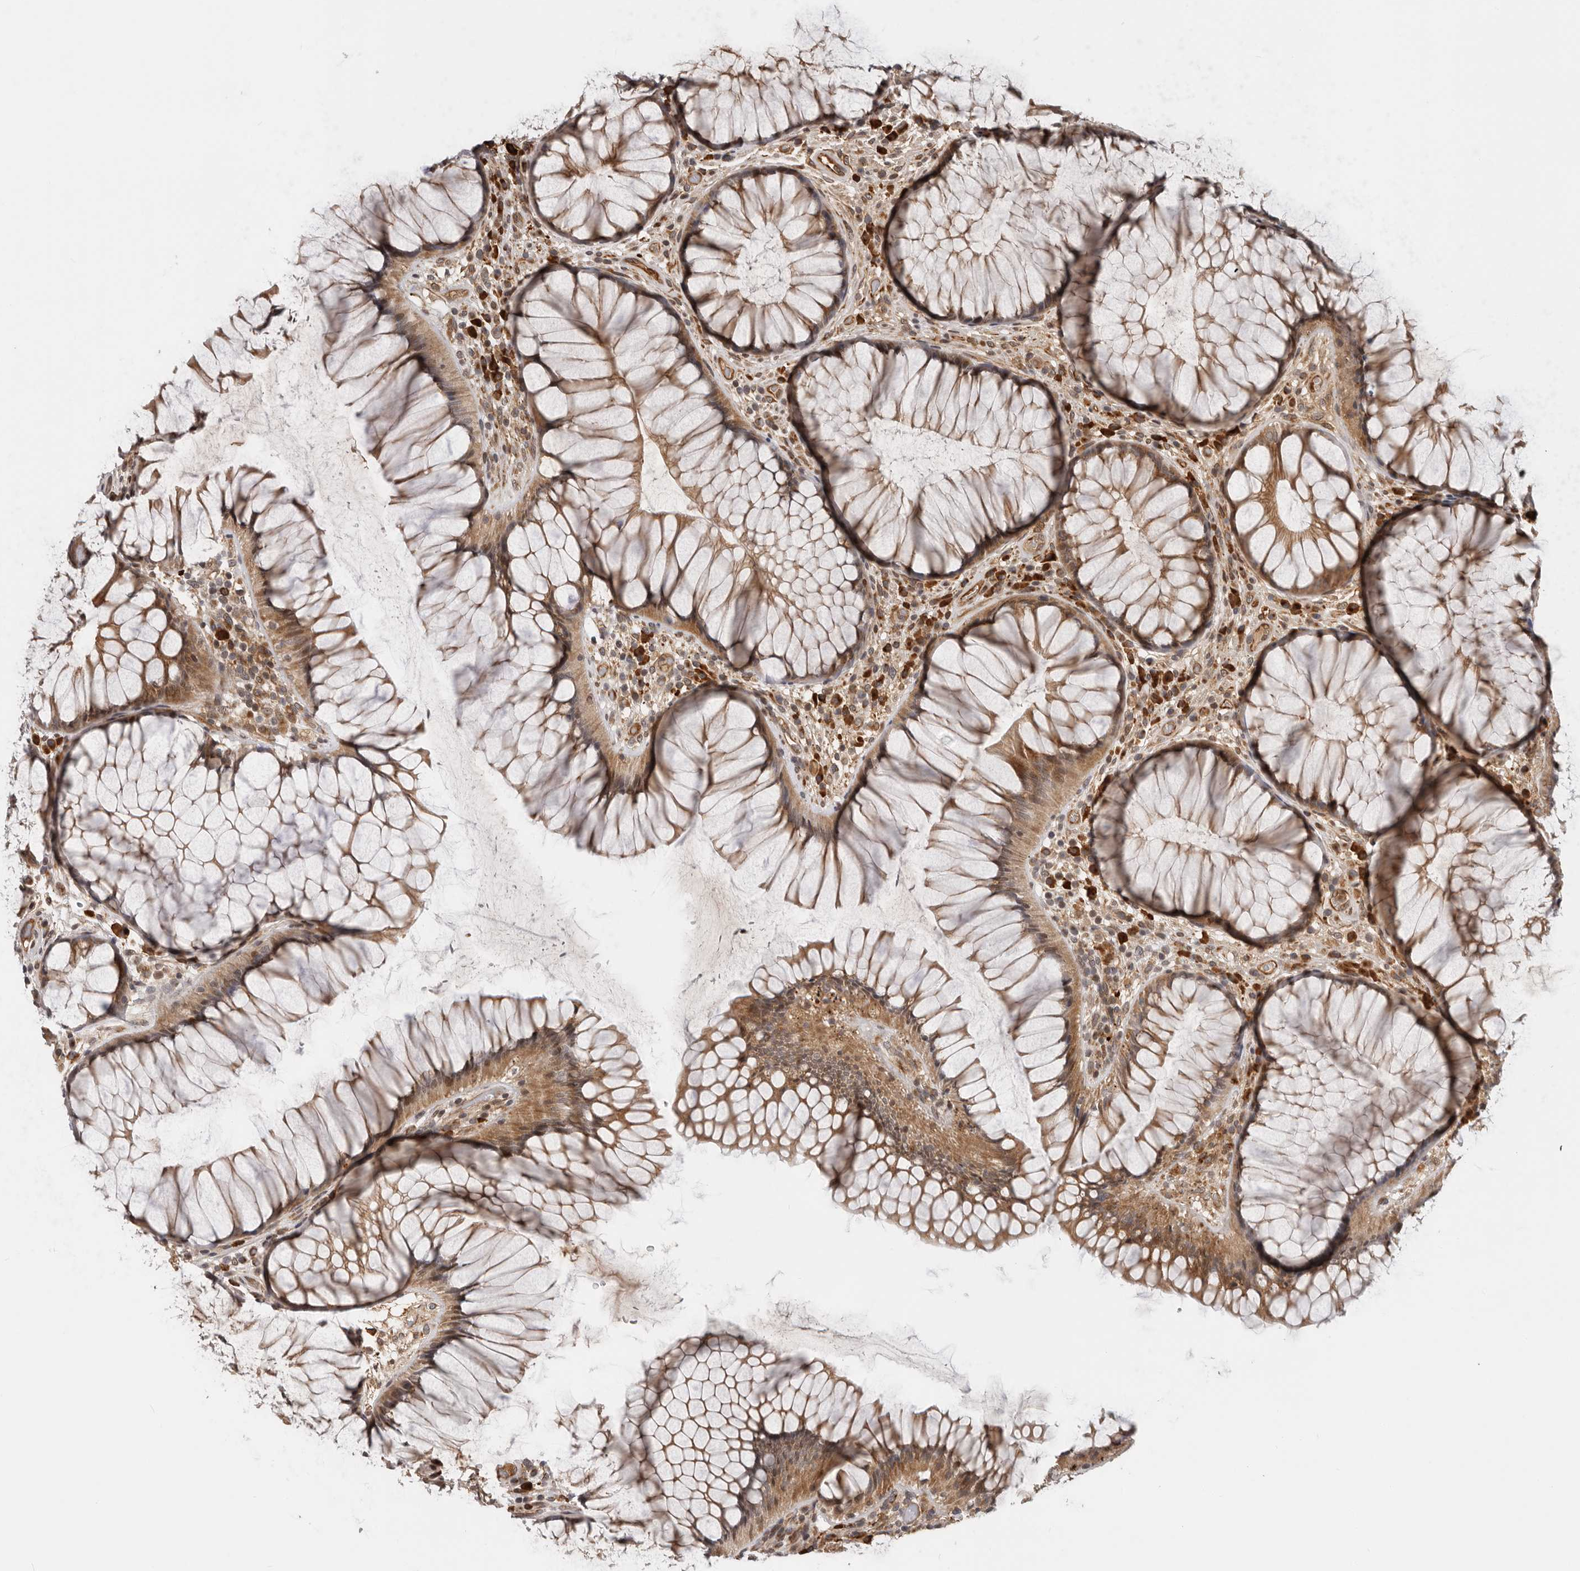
{"staining": {"intensity": "strong", "quantity": ">75%", "location": "cytoplasmic/membranous"}, "tissue": "rectum", "cell_type": "Glandular cells", "image_type": "normal", "snomed": [{"axis": "morphology", "description": "Normal tissue, NOS"}, {"axis": "topography", "description": "Rectum"}], "caption": "Protein staining of benign rectum displays strong cytoplasmic/membranous positivity in approximately >75% of glandular cells. (DAB IHC, brown staining for protein, blue staining for nuclei).", "gene": "RNF157", "patient": {"sex": "male", "age": 51}}